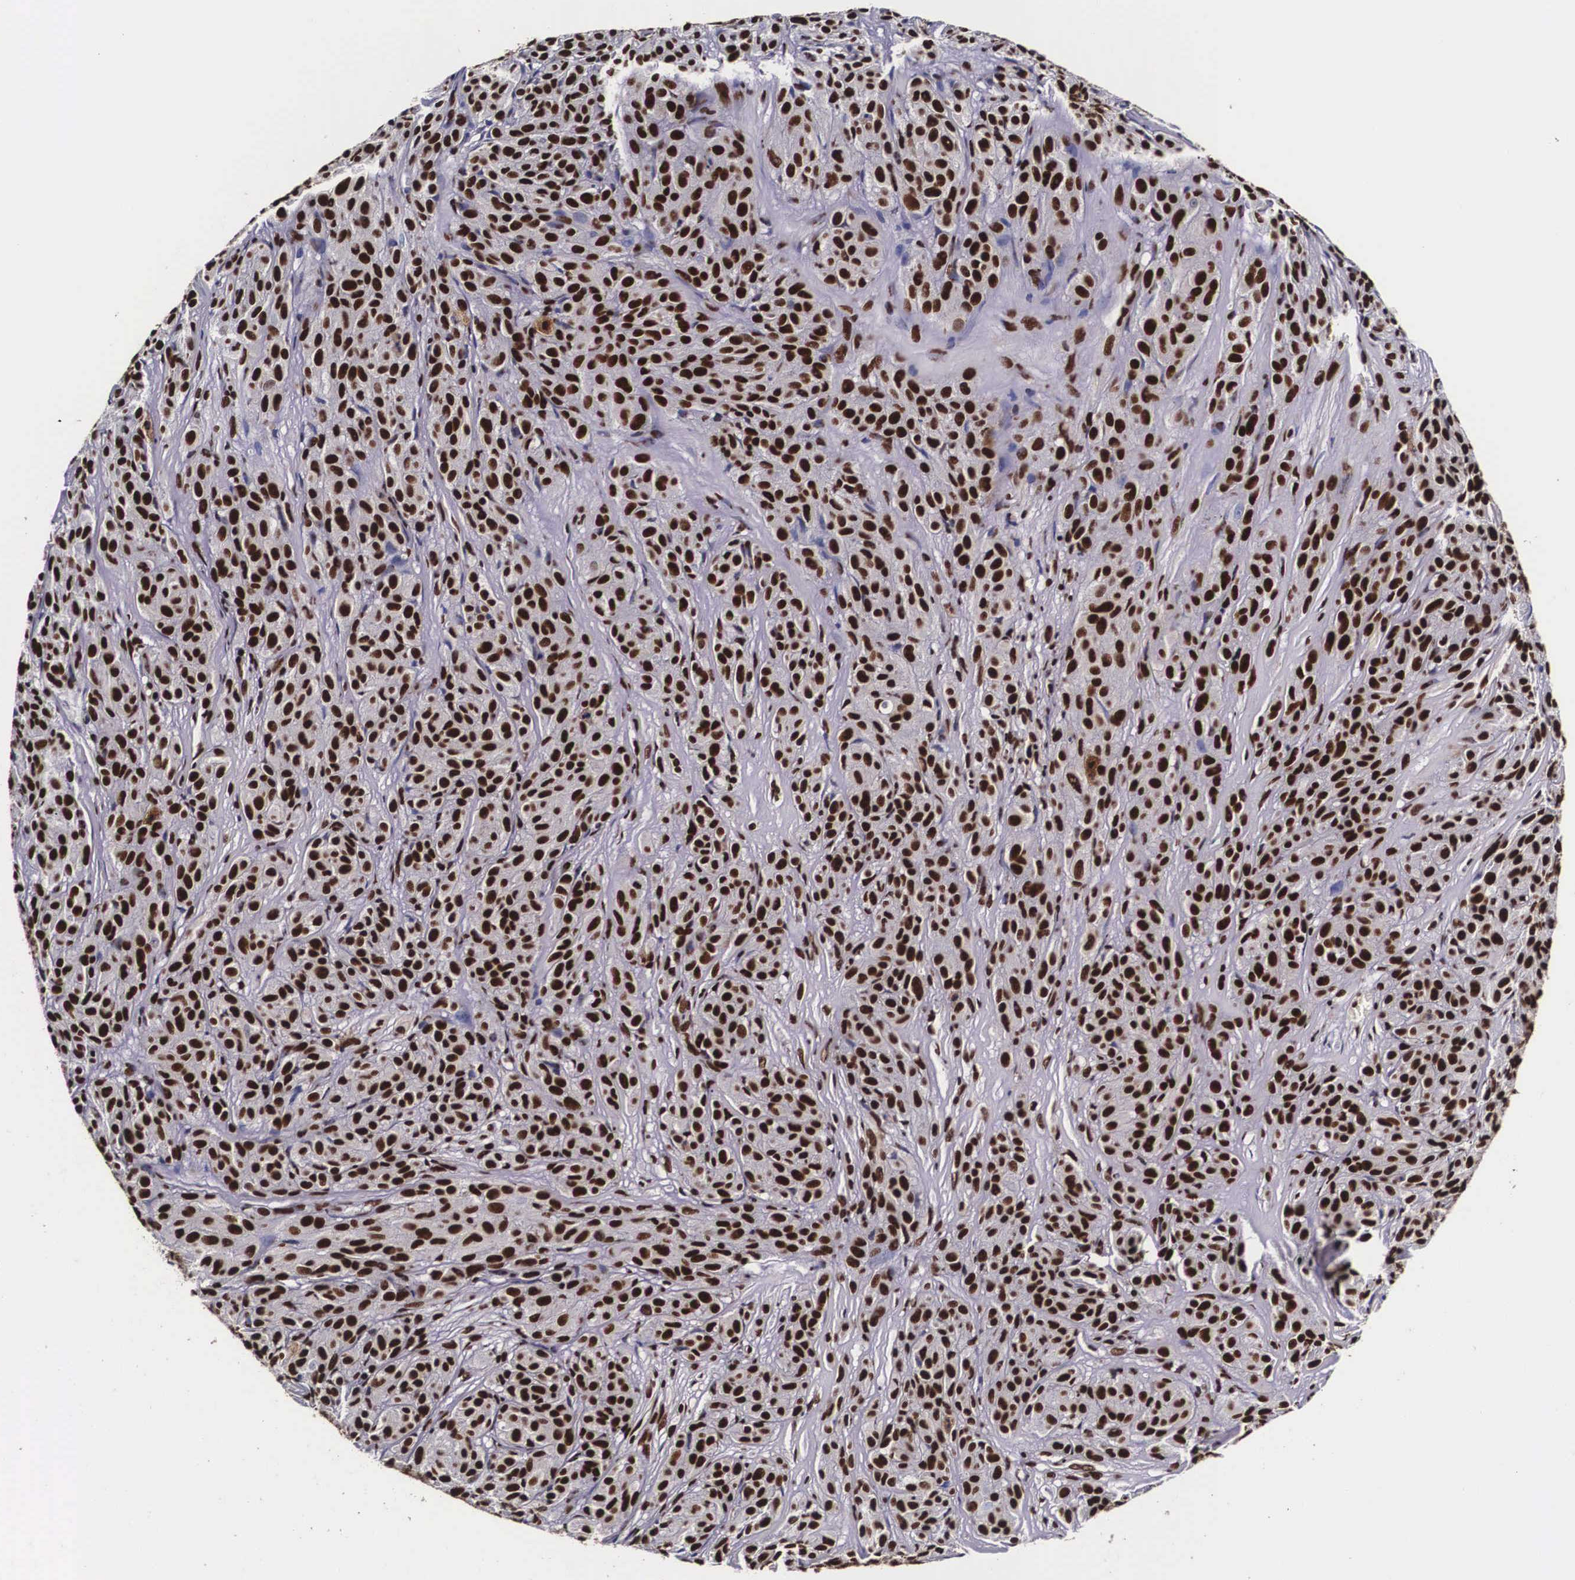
{"staining": {"intensity": "strong", "quantity": ">75%", "location": "nuclear"}, "tissue": "melanoma", "cell_type": "Tumor cells", "image_type": "cancer", "snomed": [{"axis": "morphology", "description": "Malignant melanoma, NOS"}, {"axis": "topography", "description": "Skin"}], "caption": "This histopathology image exhibits immunohistochemistry (IHC) staining of human melanoma, with high strong nuclear expression in about >75% of tumor cells.", "gene": "PABPN1", "patient": {"sex": "male", "age": 56}}